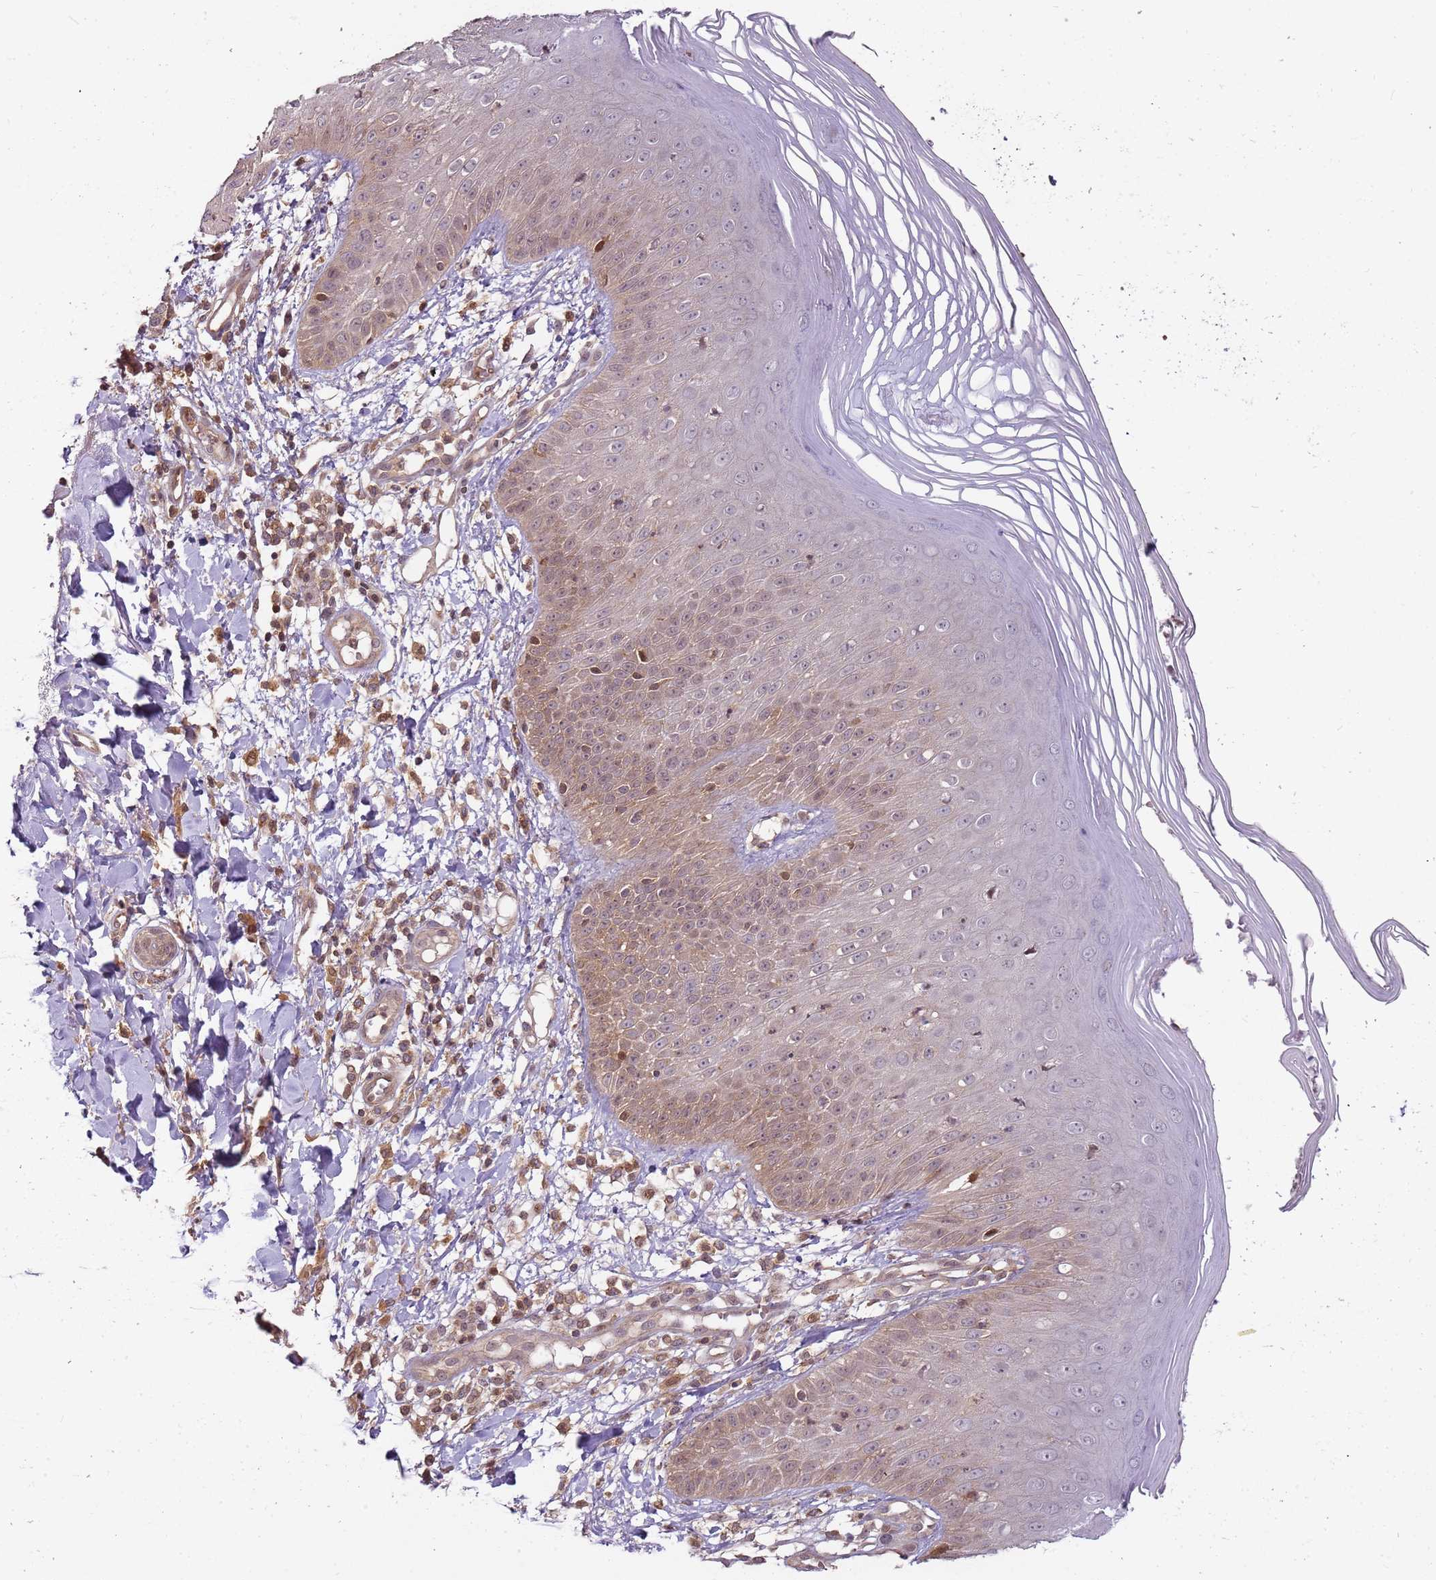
{"staining": {"intensity": "weak", "quantity": "25%-75%", "location": "cytoplasmic/membranous,nuclear"}, "tissue": "skin", "cell_type": "Epidermal cells", "image_type": "normal", "snomed": [{"axis": "morphology", "description": "Normal tissue, NOS"}, {"axis": "morphology", "description": "Inflammation, NOS"}, {"axis": "topography", "description": "Soft tissue"}, {"axis": "topography", "description": "Anal"}], "caption": "The immunohistochemical stain labels weak cytoplasmic/membranous,nuclear positivity in epidermal cells of normal skin. (DAB (3,3'-diaminobenzidine) IHC with brightfield microscopy, high magnification).", "gene": "GSTO2", "patient": {"sex": "female", "age": 15}}